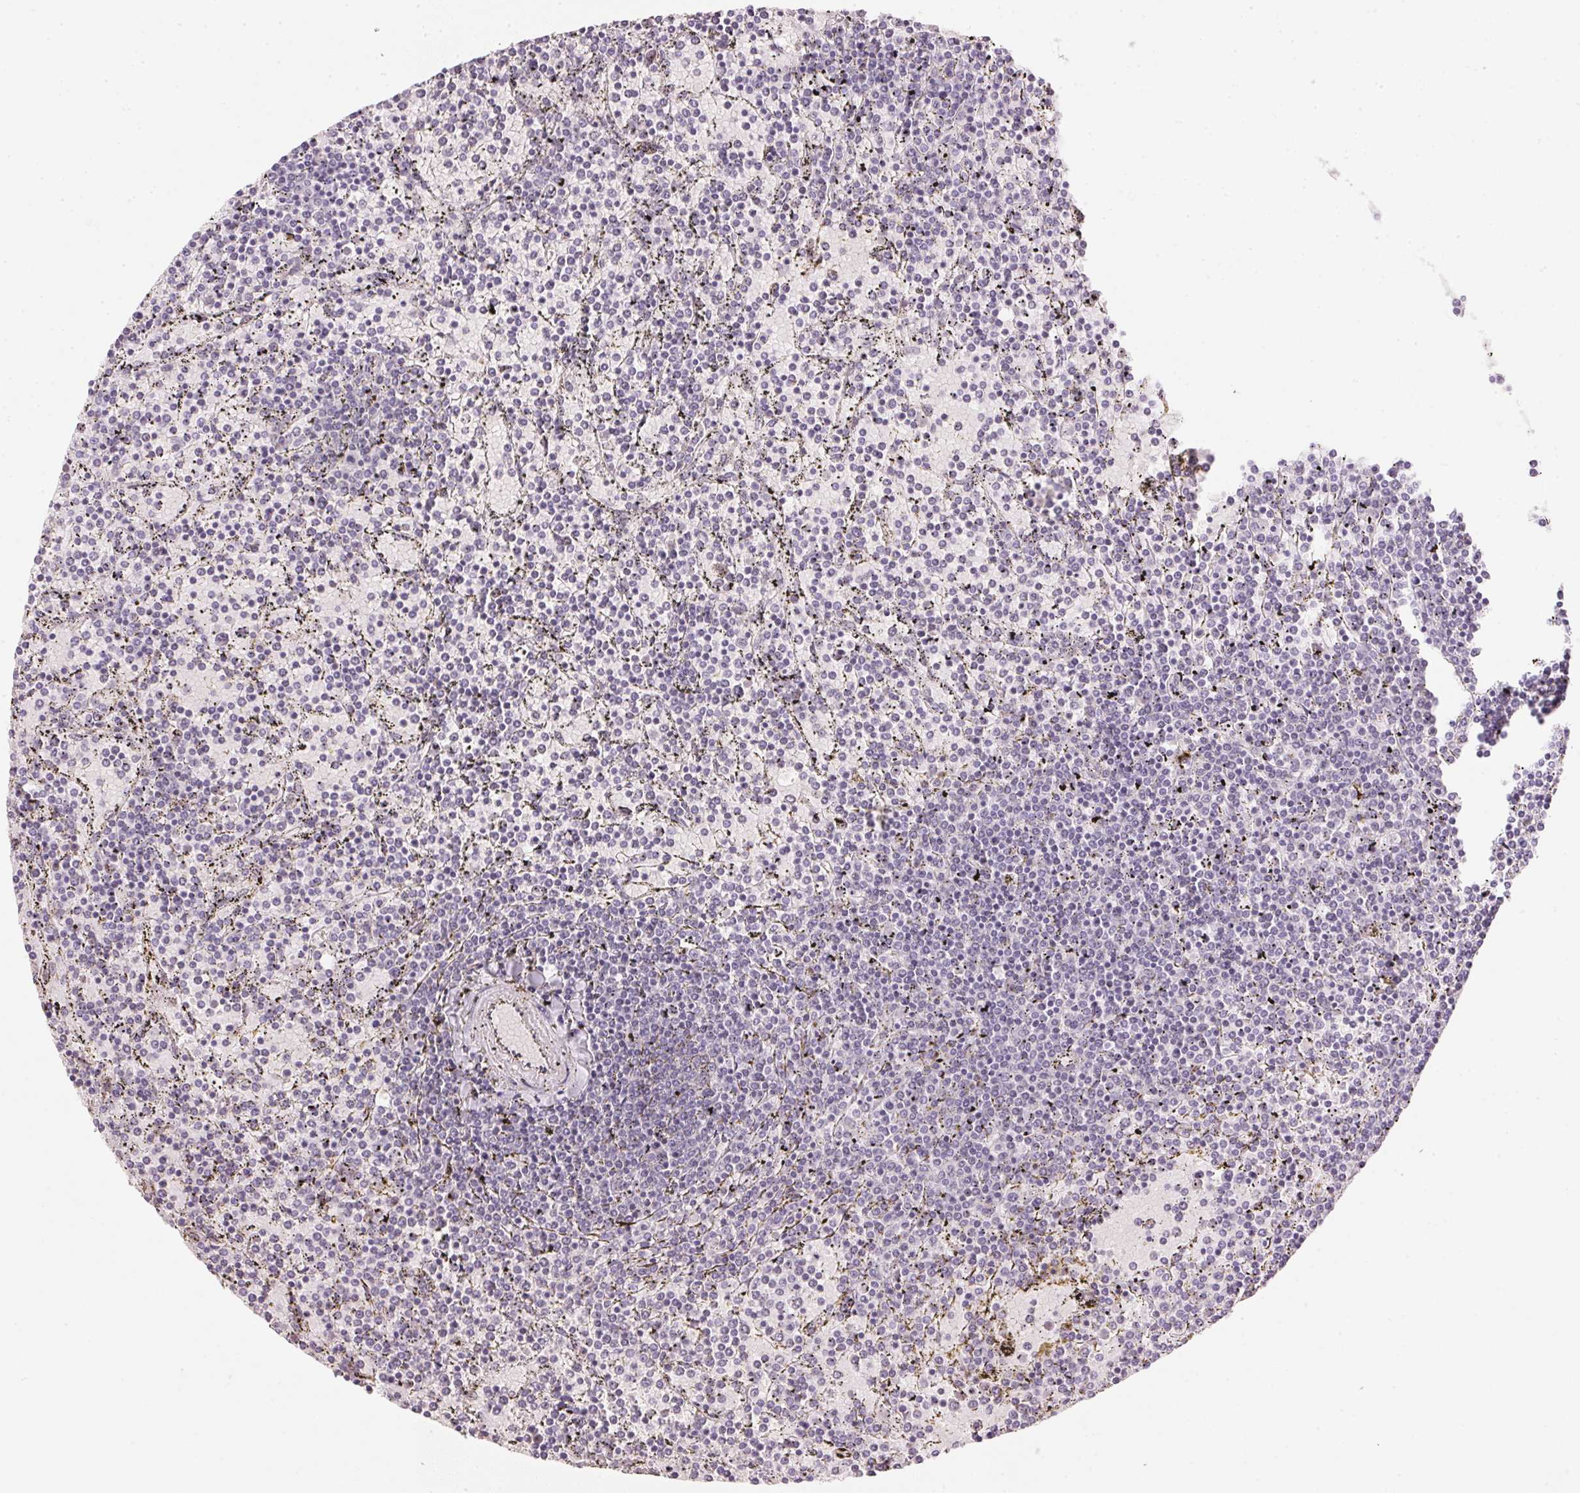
{"staining": {"intensity": "negative", "quantity": "none", "location": "none"}, "tissue": "lymphoma", "cell_type": "Tumor cells", "image_type": "cancer", "snomed": [{"axis": "morphology", "description": "Malignant lymphoma, non-Hodgkin's type, Low grade"}, {"axis": "topography", "description": "Spleen"}], "caption": "Immunohistochemistry (IHC) photomicrograph of lymphoma stained for a protein (brown), which displays no staining in tumor cells.", "gene": "IGFBP1", "patient": {"sex": "female", "age": 77}}